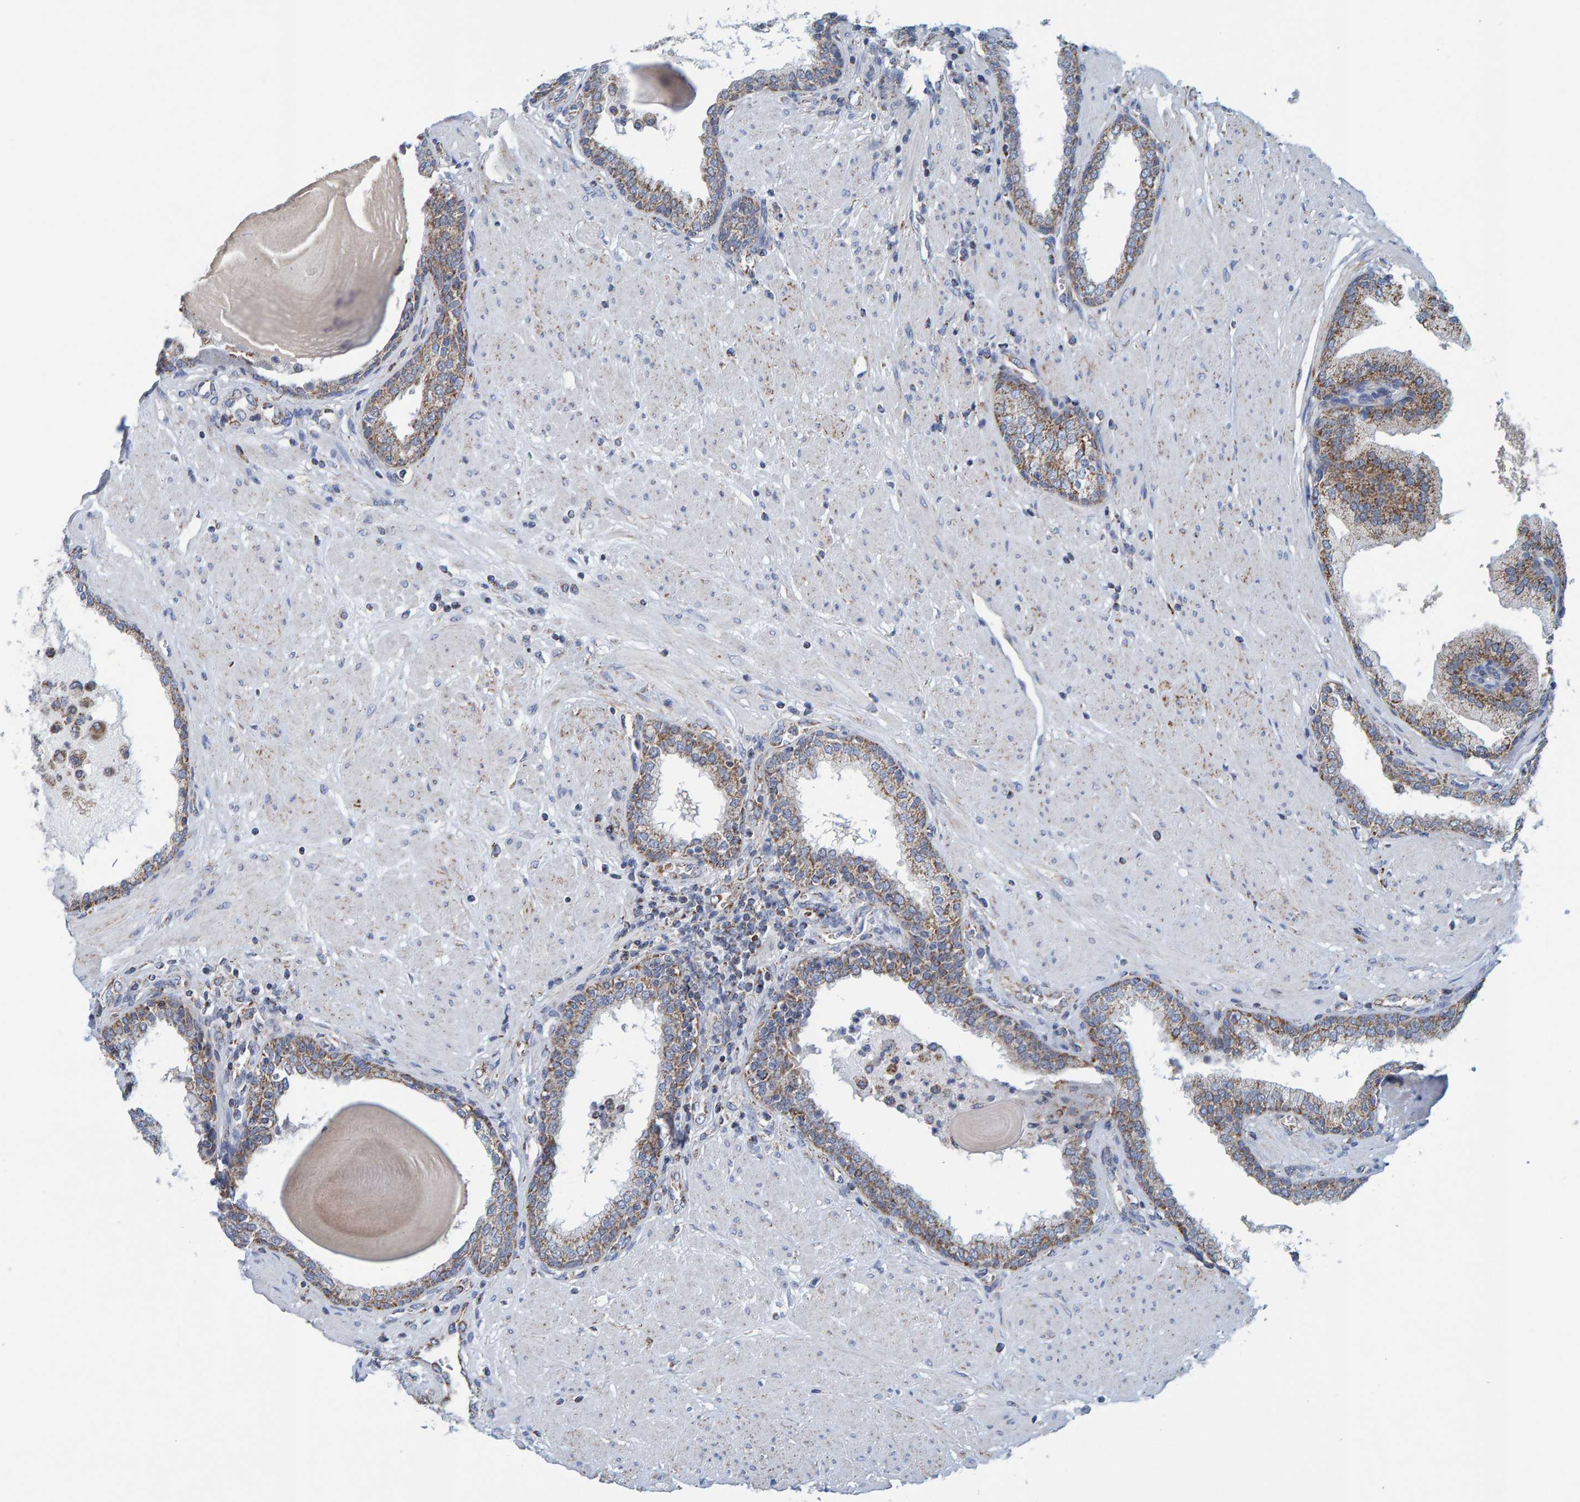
{"staining": {"intensity": "moderate", "quantity": "25%-75%", "location": "cytoplasmic/membranous"}, "tissue": "prostate", "cell_type": "Glandular cells", "image_type": "normal", "snomed": [{"axis": "morphology", "description": "Normal tissue, NOS"}, {"axis": "topography", "description": "Prostate"}], "caption": "Prostate stained with a protein marker reveals moderate staining in glandular cells.", "gene": "MRPS7", "patient": {"sex": "male", "age": 51}}